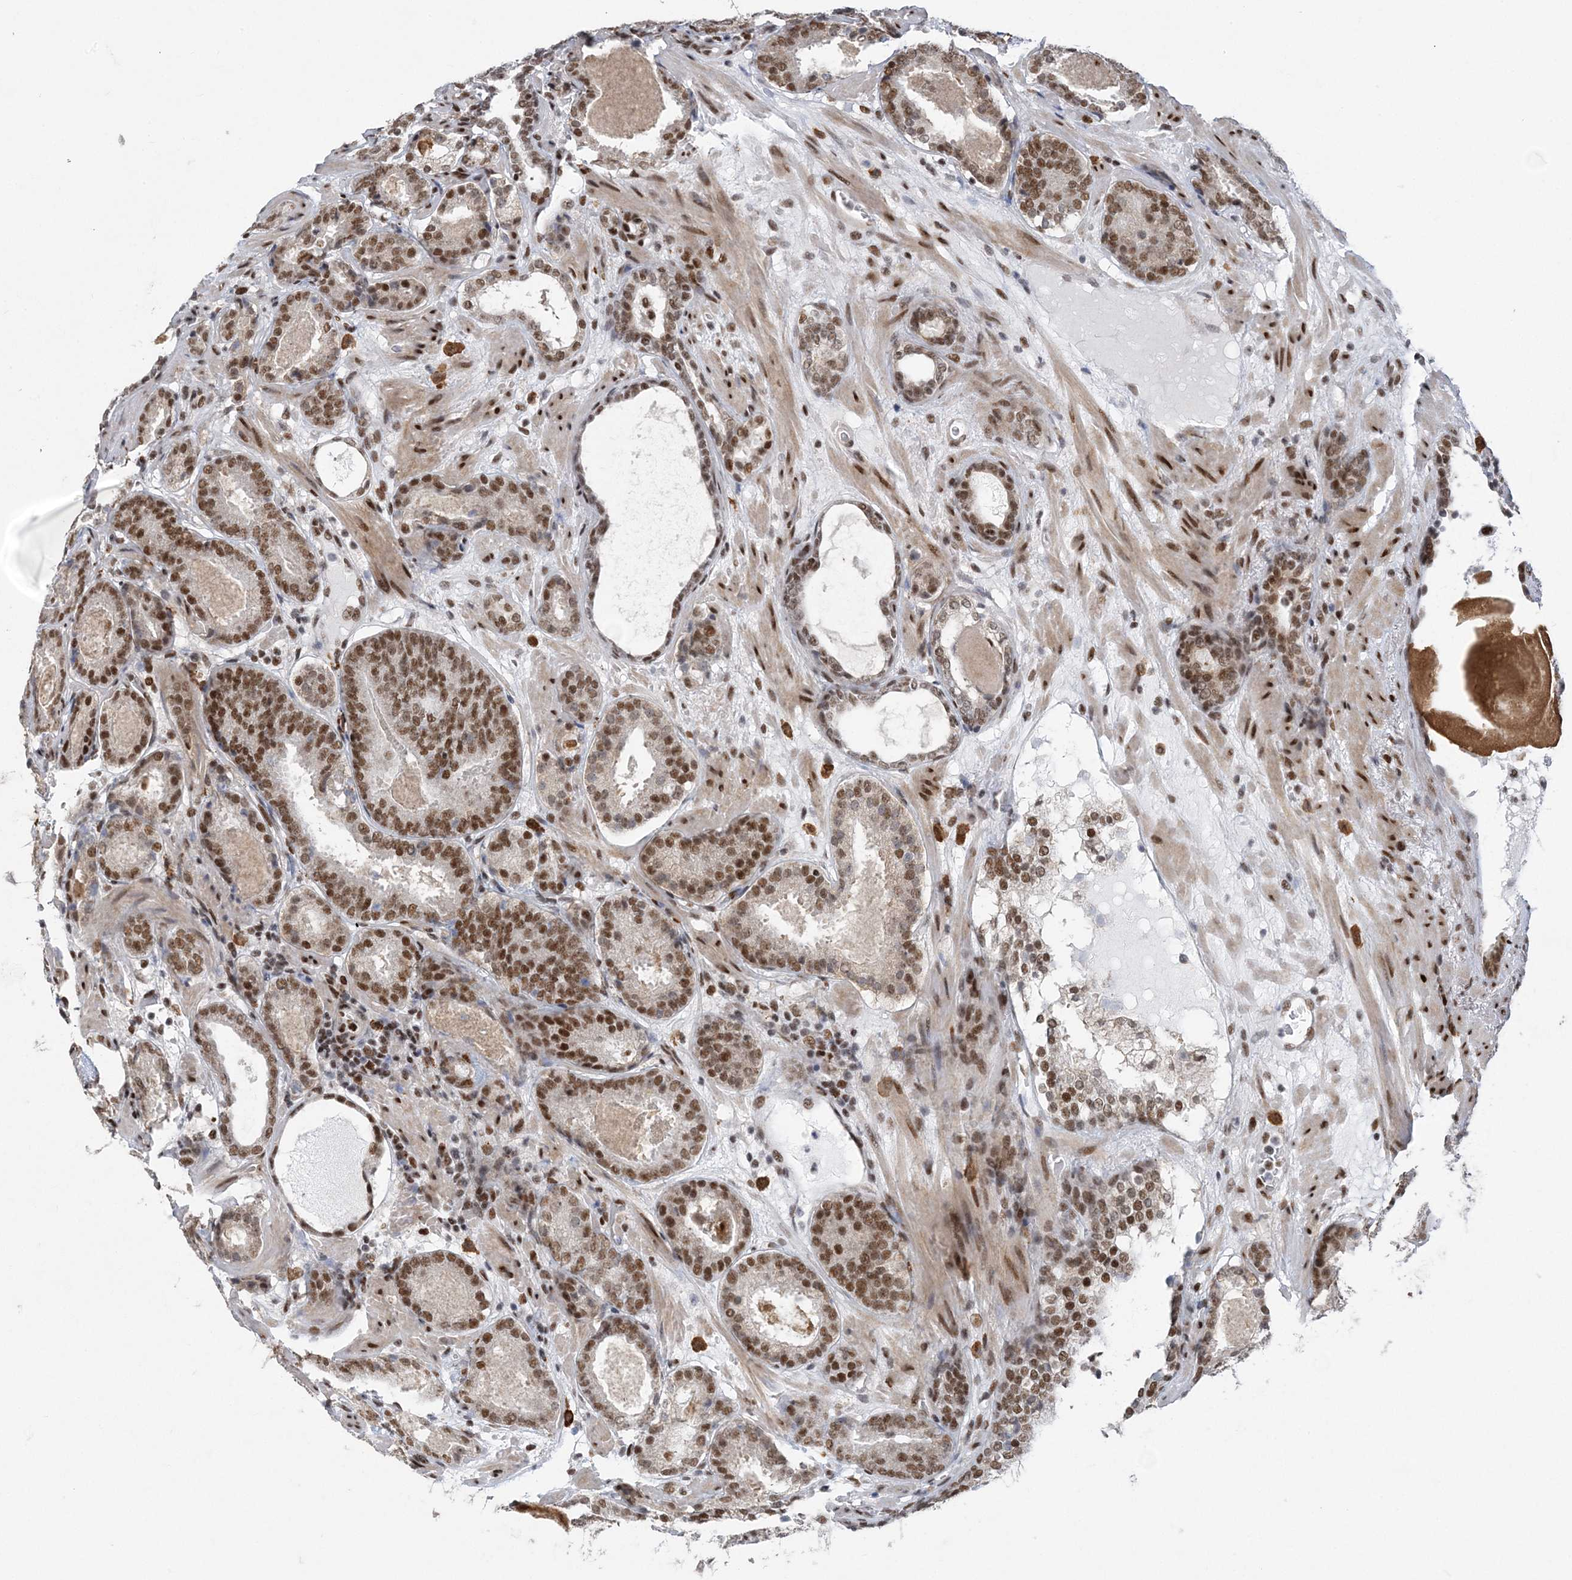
{"staining": {"intensity": "moderate", "quantity": ">75%", "location": "nuclear"}, "tissue": "prostate cancer", "cell_type": "Tumor cells", "image_type": "cancer", "snomed": [{"axis": "morphology", "description": "Adenocarcinoma, Low grade"}, {"axis": "topography", "description": "Prostate"}], "caption": "The histopathology image displays immunohistochemical staining of prostate cancer (low-grade adenocarcinoma). There is moderate nuclear positivity is seen in about >75% of tumor cells.", "gene": "ZBTB7A", "patient": {"sex": "male", "age": 69}}